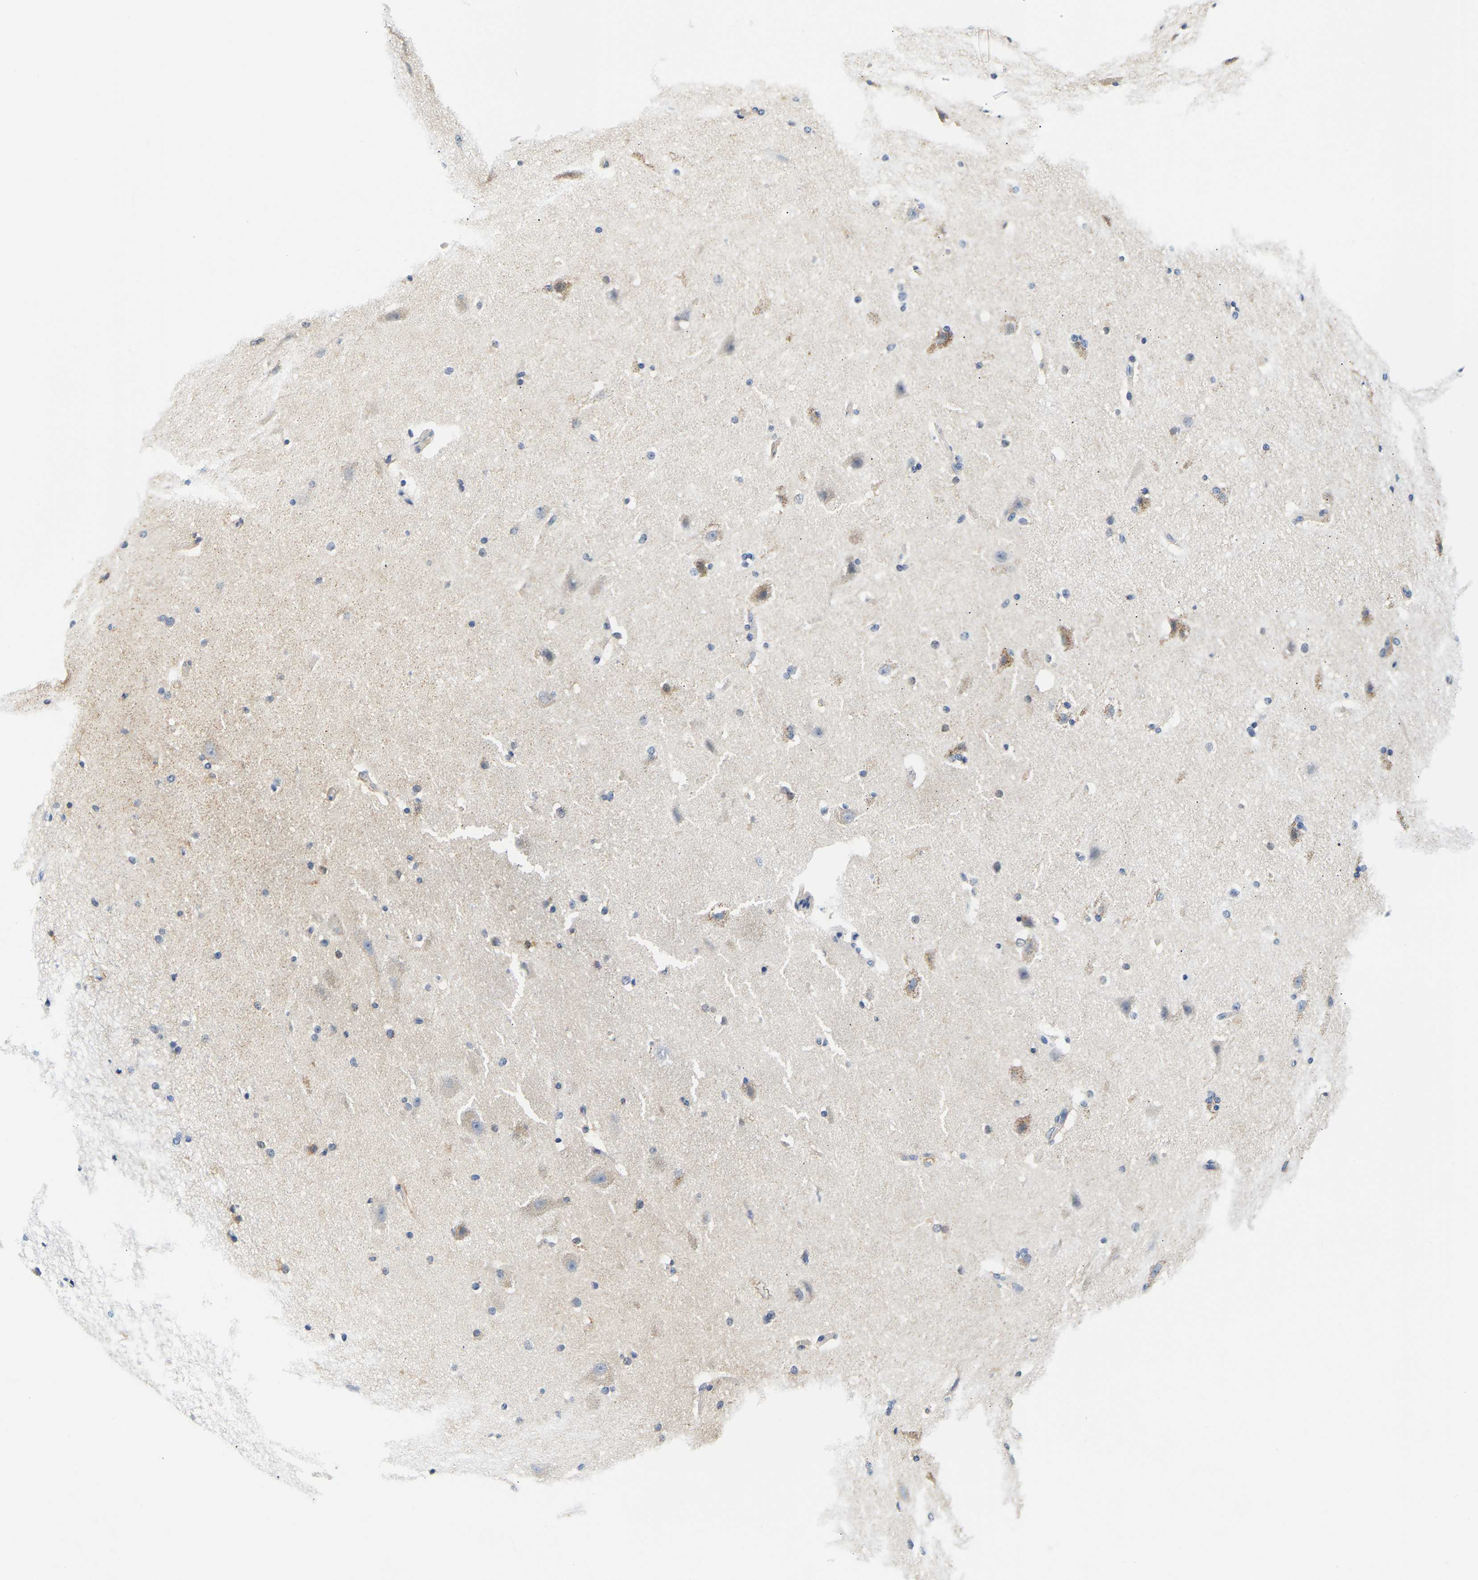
{"staining": {"intensity": "negative", "quantity": "none", "location": "none"}, "tissue": "cerebral cortex", "cell_type": "Endothelial cells", "image_type": "normal", "snomed": [{"axis": "morphology", "description": "Normal tissue, NOS"}, {"axis": "topography", "description": "Cerebral cortex"}, {"axis": "topography", "description": "Hippocampus"}], "caption": "A micrograph of human cerebral cortex is negative for staining in endothelial cells. Nuclei are stained in blue.", "gene": "UCHL3", "patient": {"sex": "female", "age": 19}}